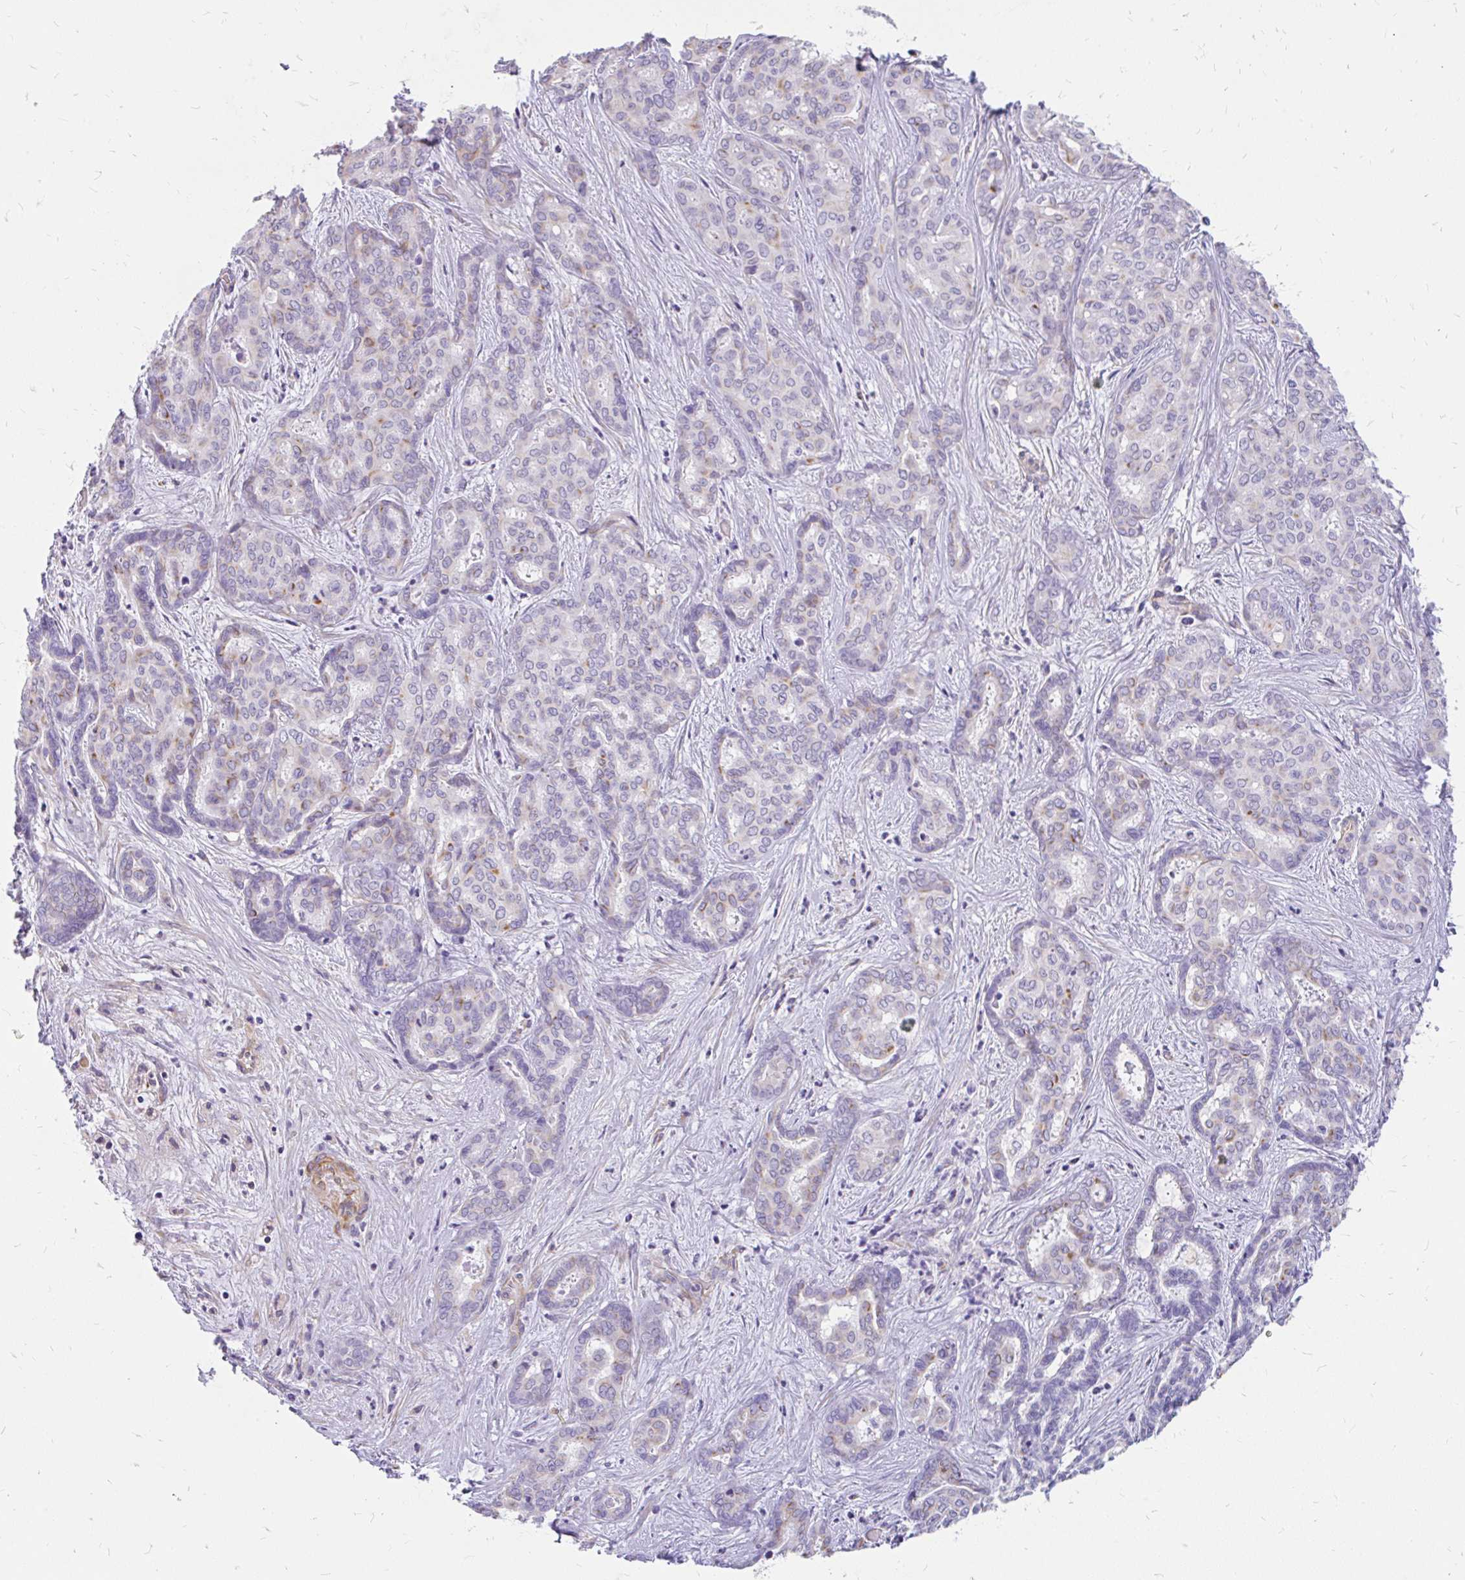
{"staining": {"intensity": "weak", "quantity": "<25%", "location": "cytoplasmic/membranous"}, "tissue": "liver cancer", "cell_type": "Tumor cells", "image_type": "cancer", "snomed": [{"axis": "morphology", "description": "Cholangiocarcinoma"}, {"axis": "topography", "description": "Liver"}], "caption": "This is a histopathology image of immunohistochemistry staining of liver cancer (cholangiocarcinoma), which shows no staining in tumor cells.", "gene": "FAM83C", "patient": {"sex": "female", "age": 64}}